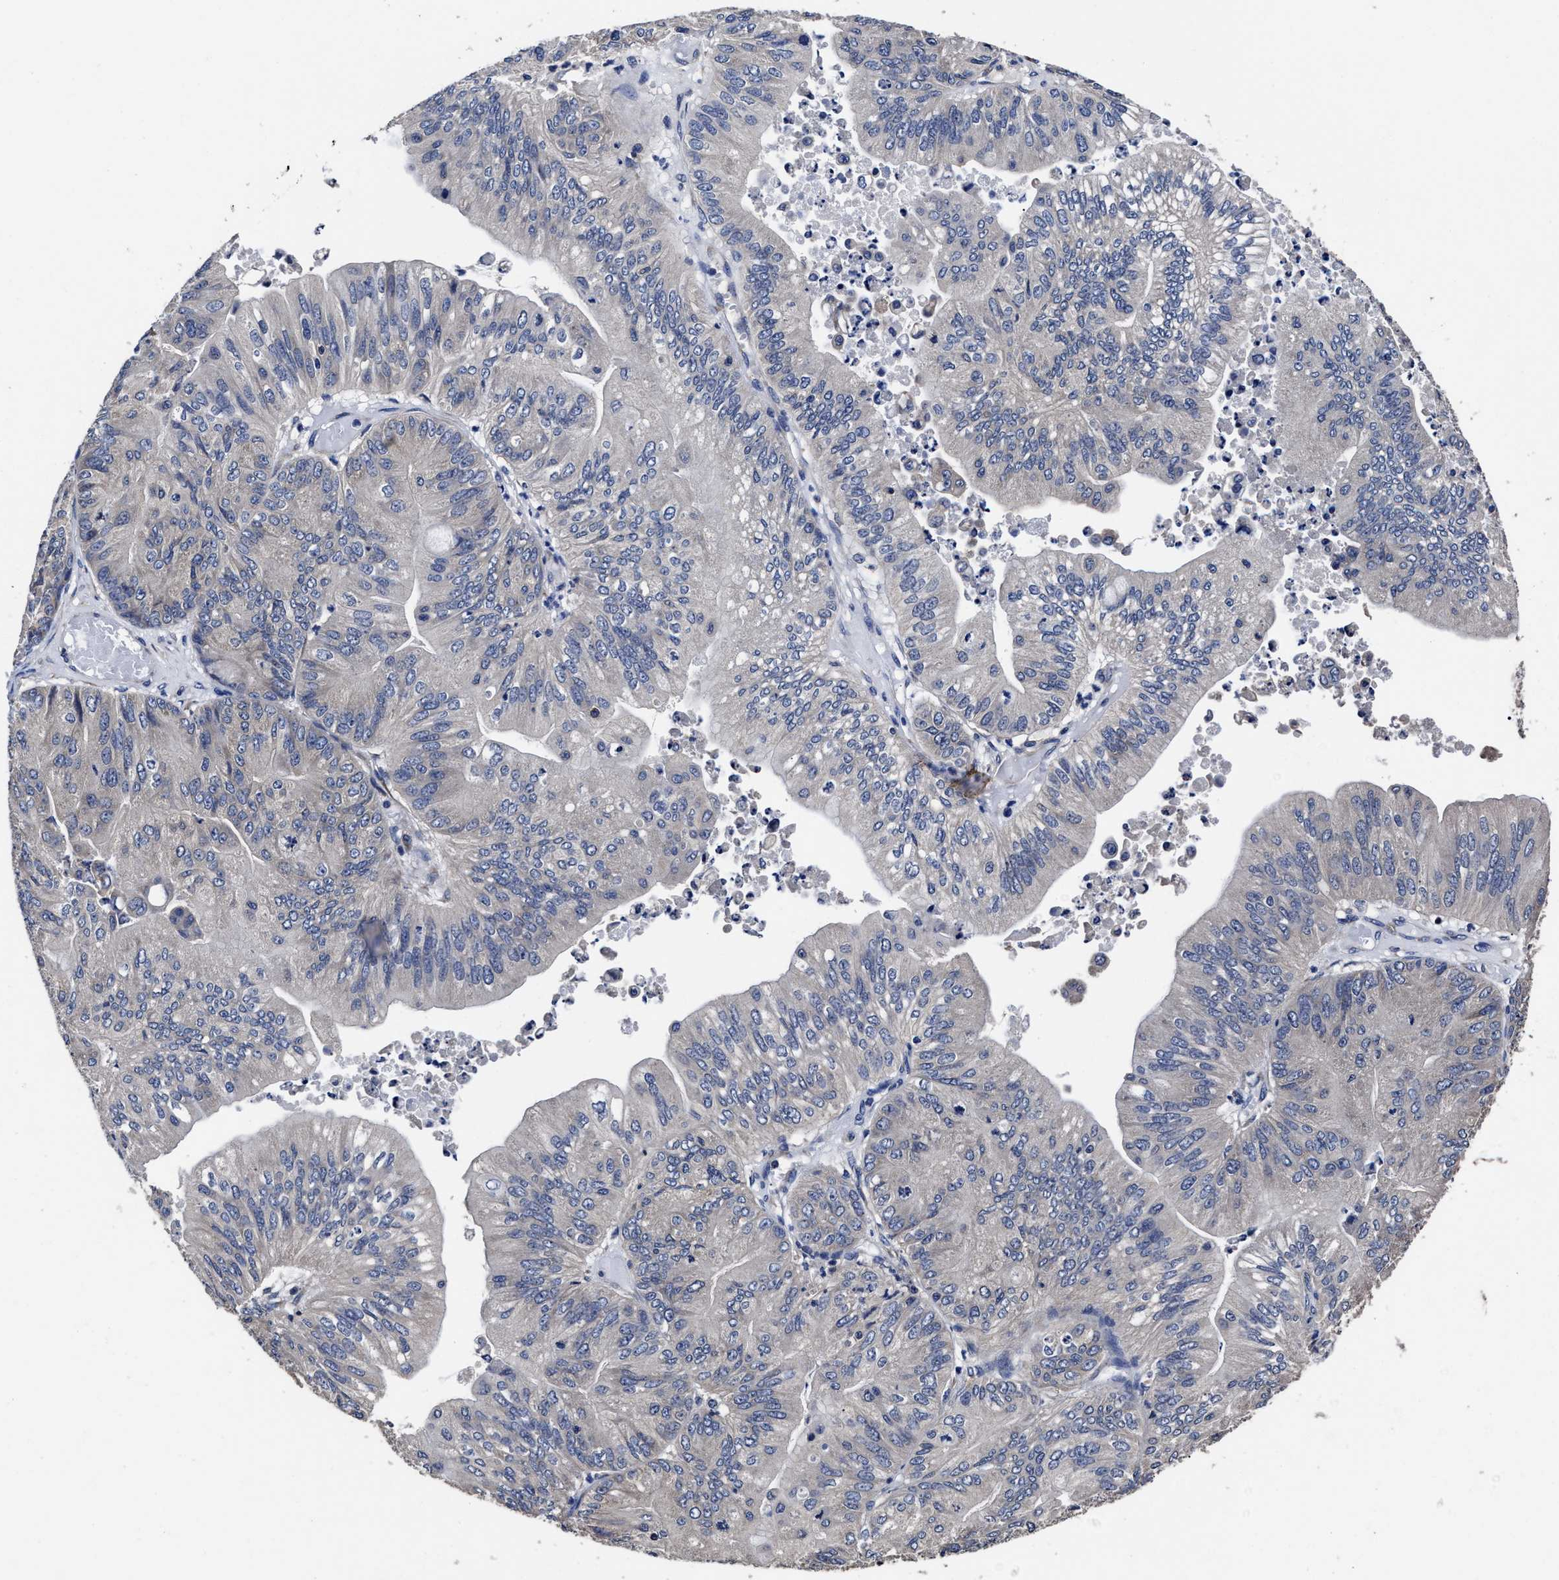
{"staining": {"intensity": "negative", "quantity": "none", "location": "none"}, "tissue": "ovarian cancer", "cell_type": "Tumor cells", "image_type": "cancer", "snomed": [{"axis": "morphology", "description": "Cystadenocarcinoma, mucinous, NOS"}, {"axis": "topography", "description": "Ovary"}], "caption": "This is an immunohistochemistry micrograph of human mucinous cystadenocarcinoma (ovarian). There is no staining in tumor cells.", "gene": "AVEN", "patient": {"sex": "female", "age": 61}}